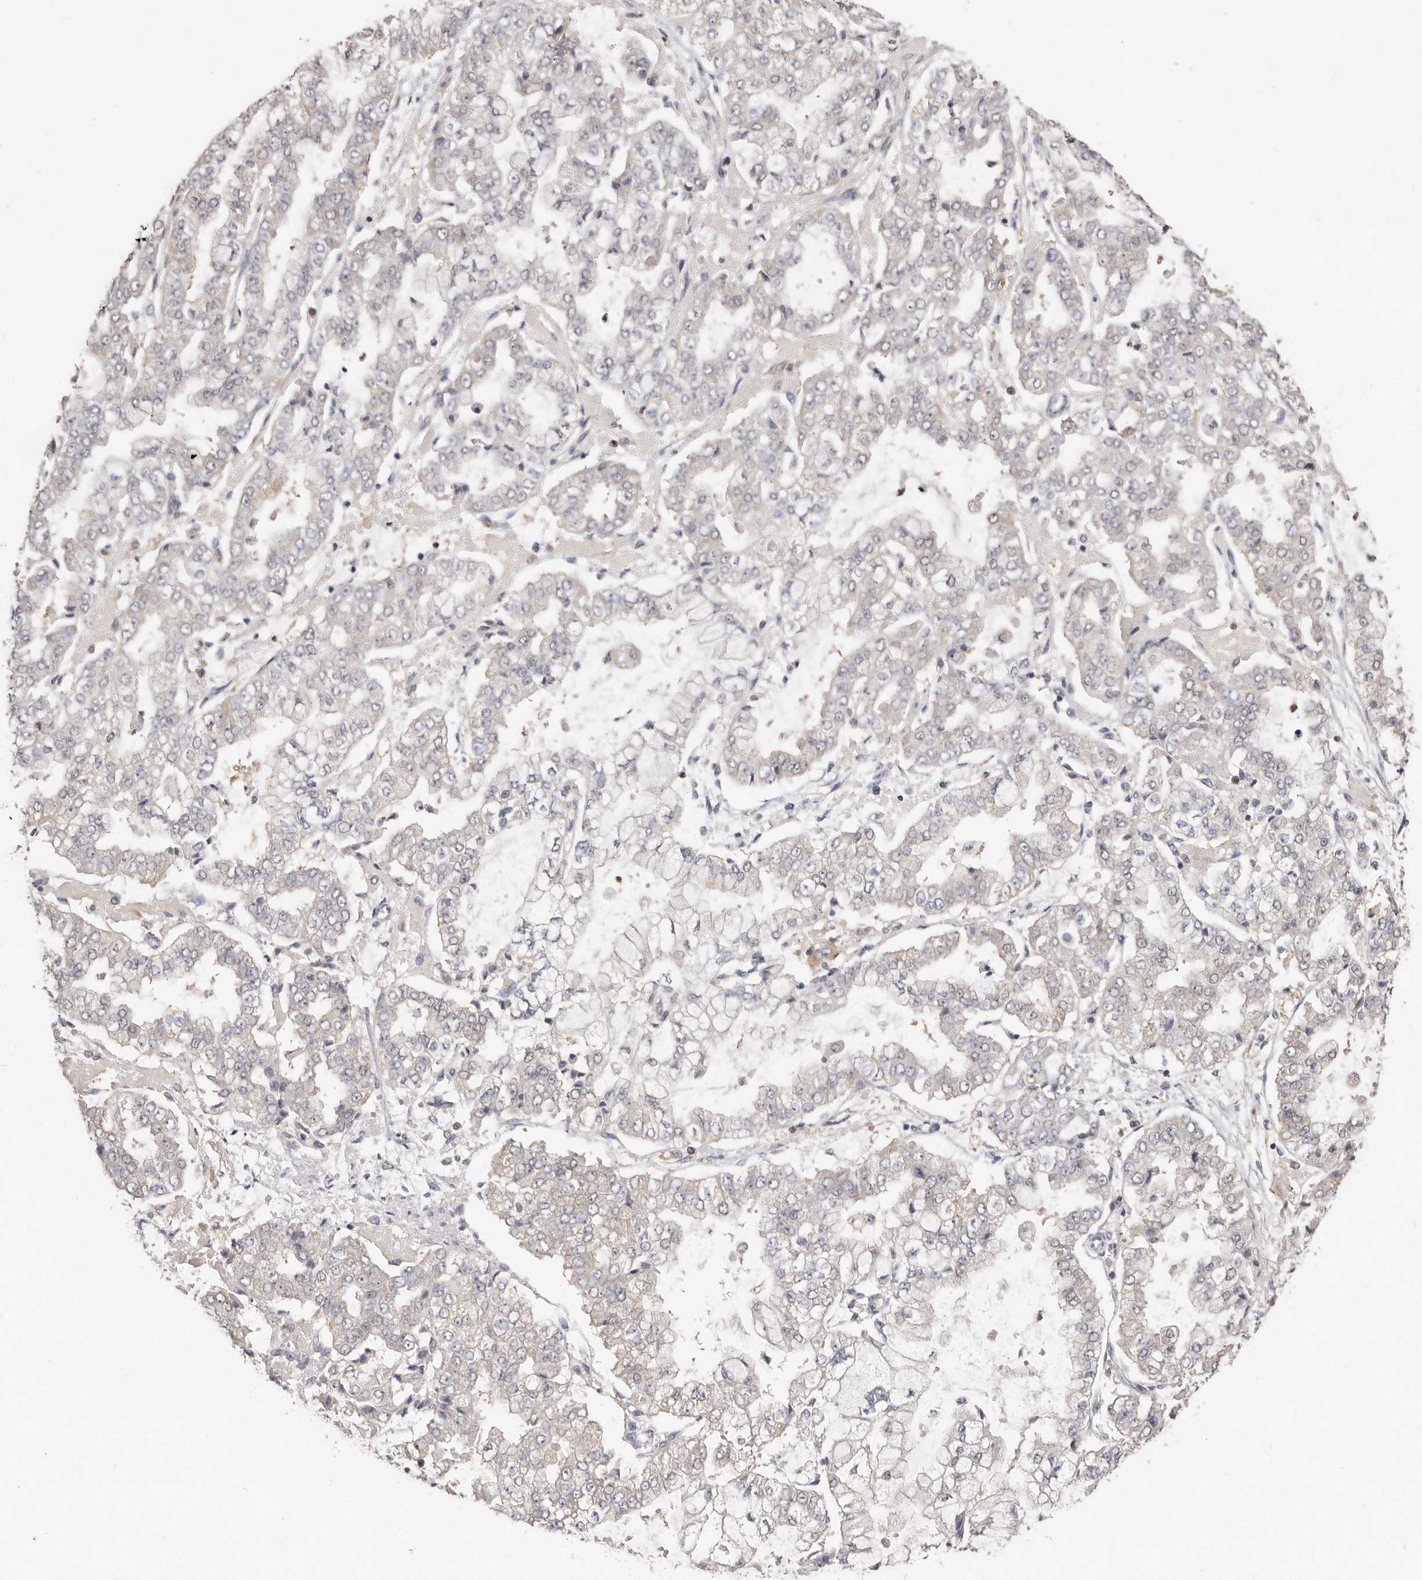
{"staining": {"intensity": "negative", "quantity": "none", "location": "none"}, "tissue": "stomach cancer", "cell_type": "Tumor cells", "image_type": "cancer", "snomed": [{"axis": "morphology", "description": "Adenocarcinoma, NOS"}, {"axis": "topography", "description": "Stomach"}], "caption": "IHC of stomach adenocarcinoma exhibits no expression in tumor cells.", "gene": "SULT1E1", "patient": {"sex": "male", "age": 76}}